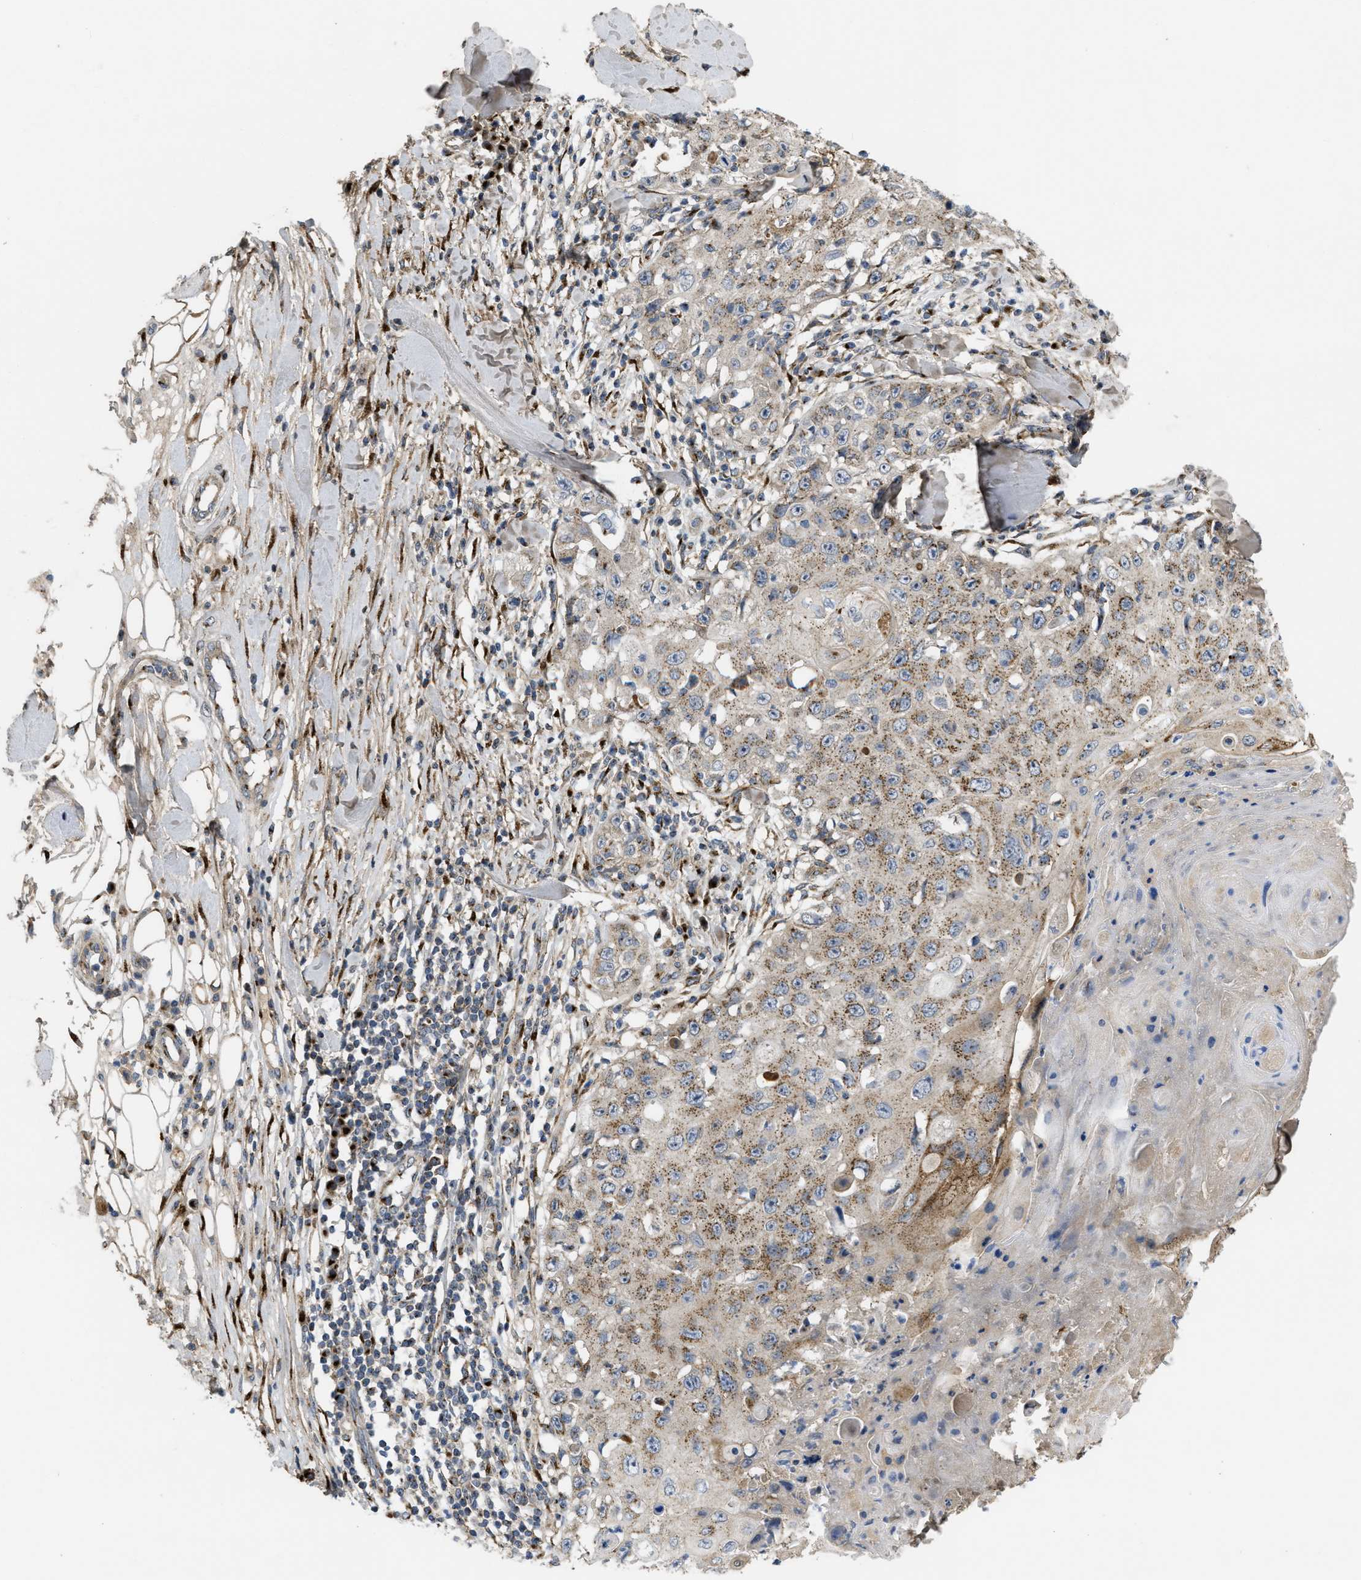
{"staining": {"intensity": "moderate", "quantity": "25%-75%", "location": "cytoplasmic/membranous"}, "tissue": "skin cancer", "cell_type": "Tumor cells", "image_type": "cancer", "snomed": [{"axis": "morphology", "description": "Squamous cell carcinoma, NOS"}, {"axis": "topography", "description": "Skin"}], "caption": "Approximately 25%-75% of tumor cells in human squamous cell carcinoma (skin) exhibit moderate cytoplasmic/membranous protein expression as visualized by brown immunohistochemical staining.", "gene": "ZNF70", "patient": {"sex": "male", "age": 86}}